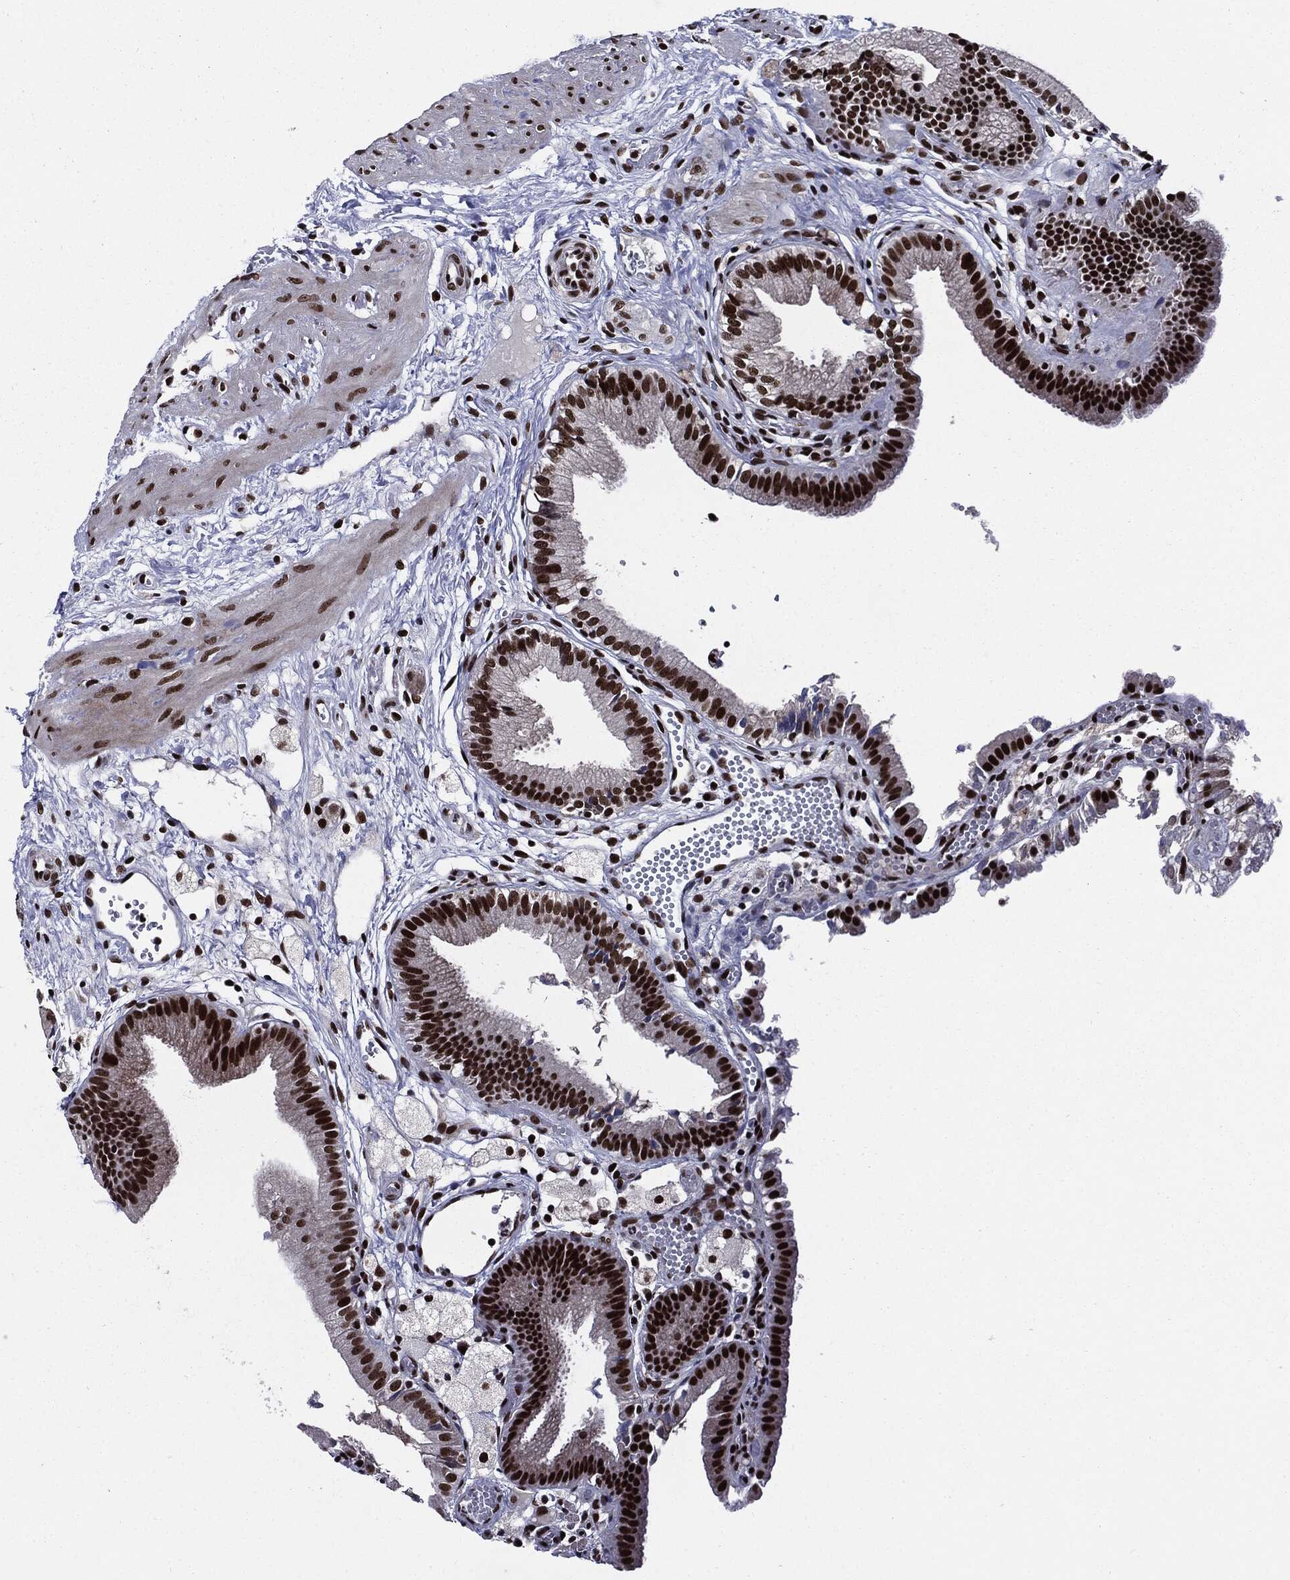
{"staining": {"intensity": "strong", "quantity": ">75%", "location": "nuclear"}, "tissue": "gallbladder", "cell_type": "Glandular cells", "image_type": "normal", "snomed": [{"axis": "morphology", "description": "Normal tissue, NOS"}, {"axis": "topography", "description": "Gallbladder"}], "caption": "Brown immunohistochemical staining in benign human gallbladder displays strong nuclear positivity in approximately >75% of glandular cells.", "gene": "ZFP91", "patient": {"sex": "female", "age": 24}}